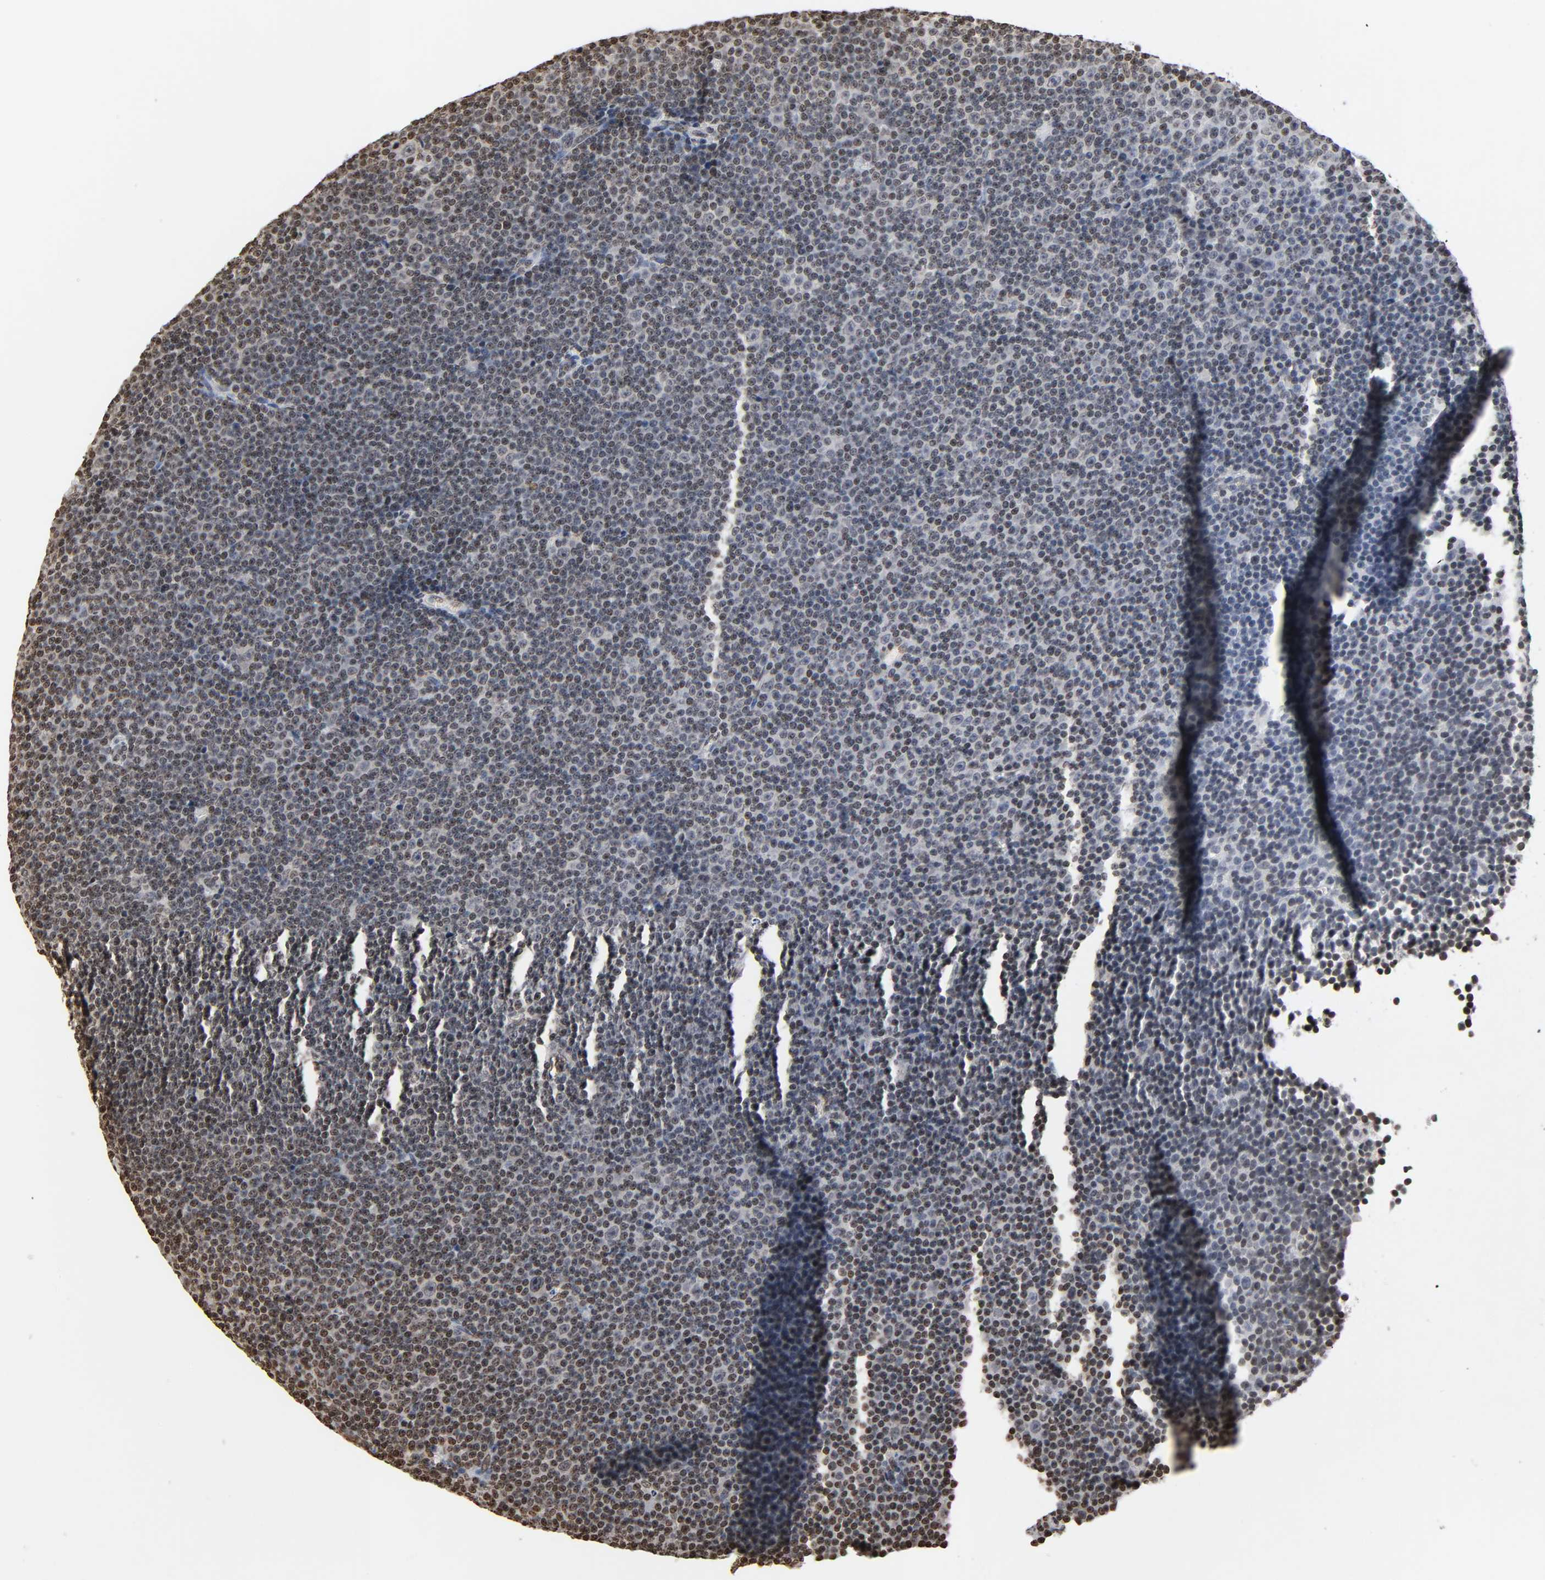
{"staining": {"intensity": "moderate", "quantity": "25%-75%", "location": "nuclear"}, "tissue": "lymphoma", "cell_type": "Tumor cells", "image_type": "cancer", "snomed": [{"axis": "morphology", "description": "Malignant lymphoma, non-Hodgkin's type, Low grade"}, {"axis": "topography", "description": "Lymph node"}], "caption": "A medium amount of moderate nuclear expression is appreciated in about 25%-75% of tumor cells in malignant lymphoma, non-Hodgkin's type (low-grade) tissue.", "gene": "HOXA6", "patient": {"sex": "female", "age": 67}}